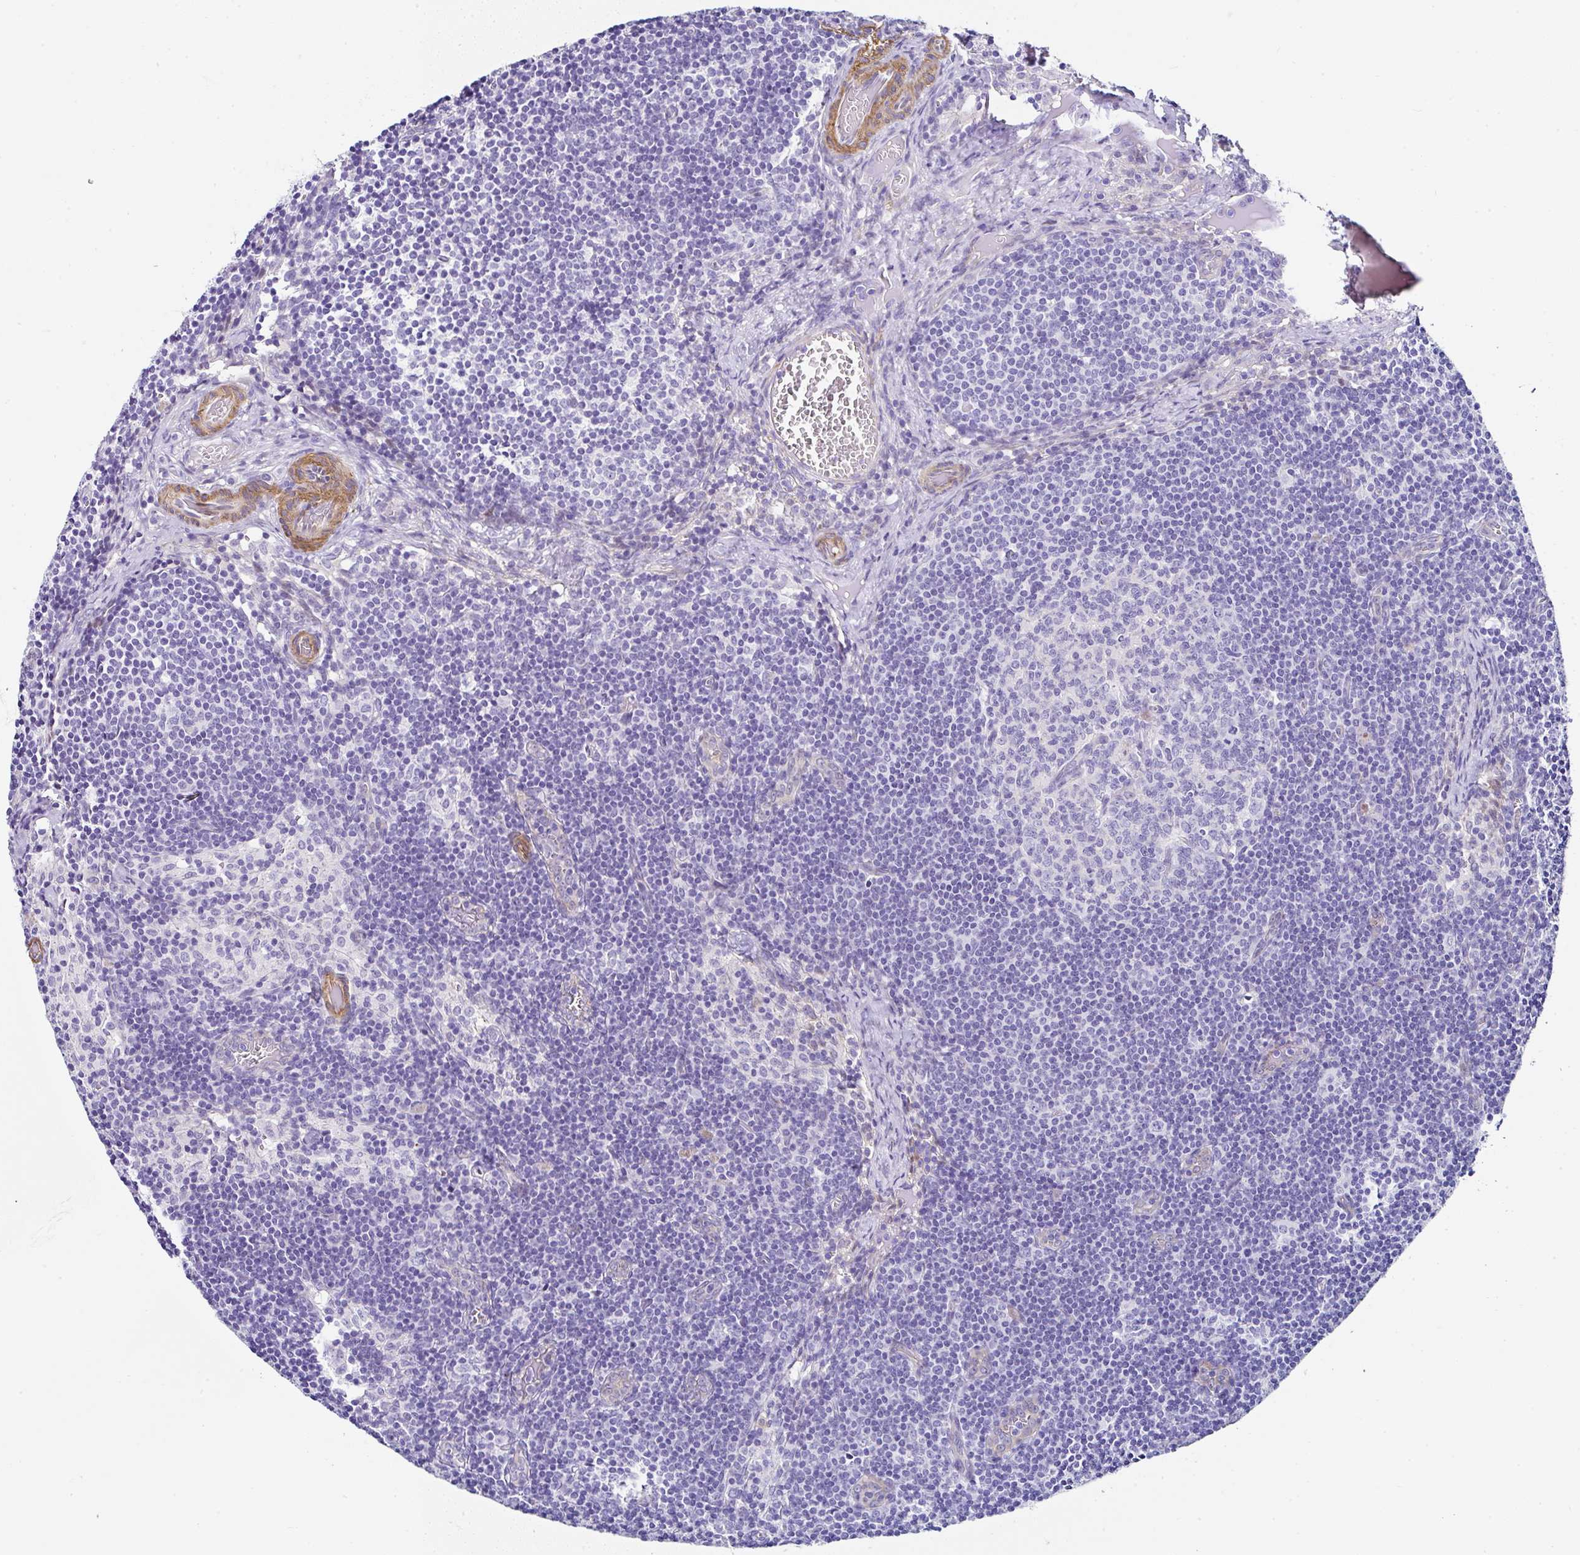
{"staining": {"intensity": "negative", "quantity": "none", "location": "none"}, "tissue": "lymph node", "cell_type": "Germinal center cells", "image_type": "normal", "snomed": [{"axis": "morphology", "description": "Normal tissue, NOS"}, {"axis": "topography", "description": "Lymph node"}], "caption": "Photomicrograph shows no protein expression in germinal center cells of normal lymph node.", "gene": "PPFIA4", "patient": {"sex": "female", "age": 31}}